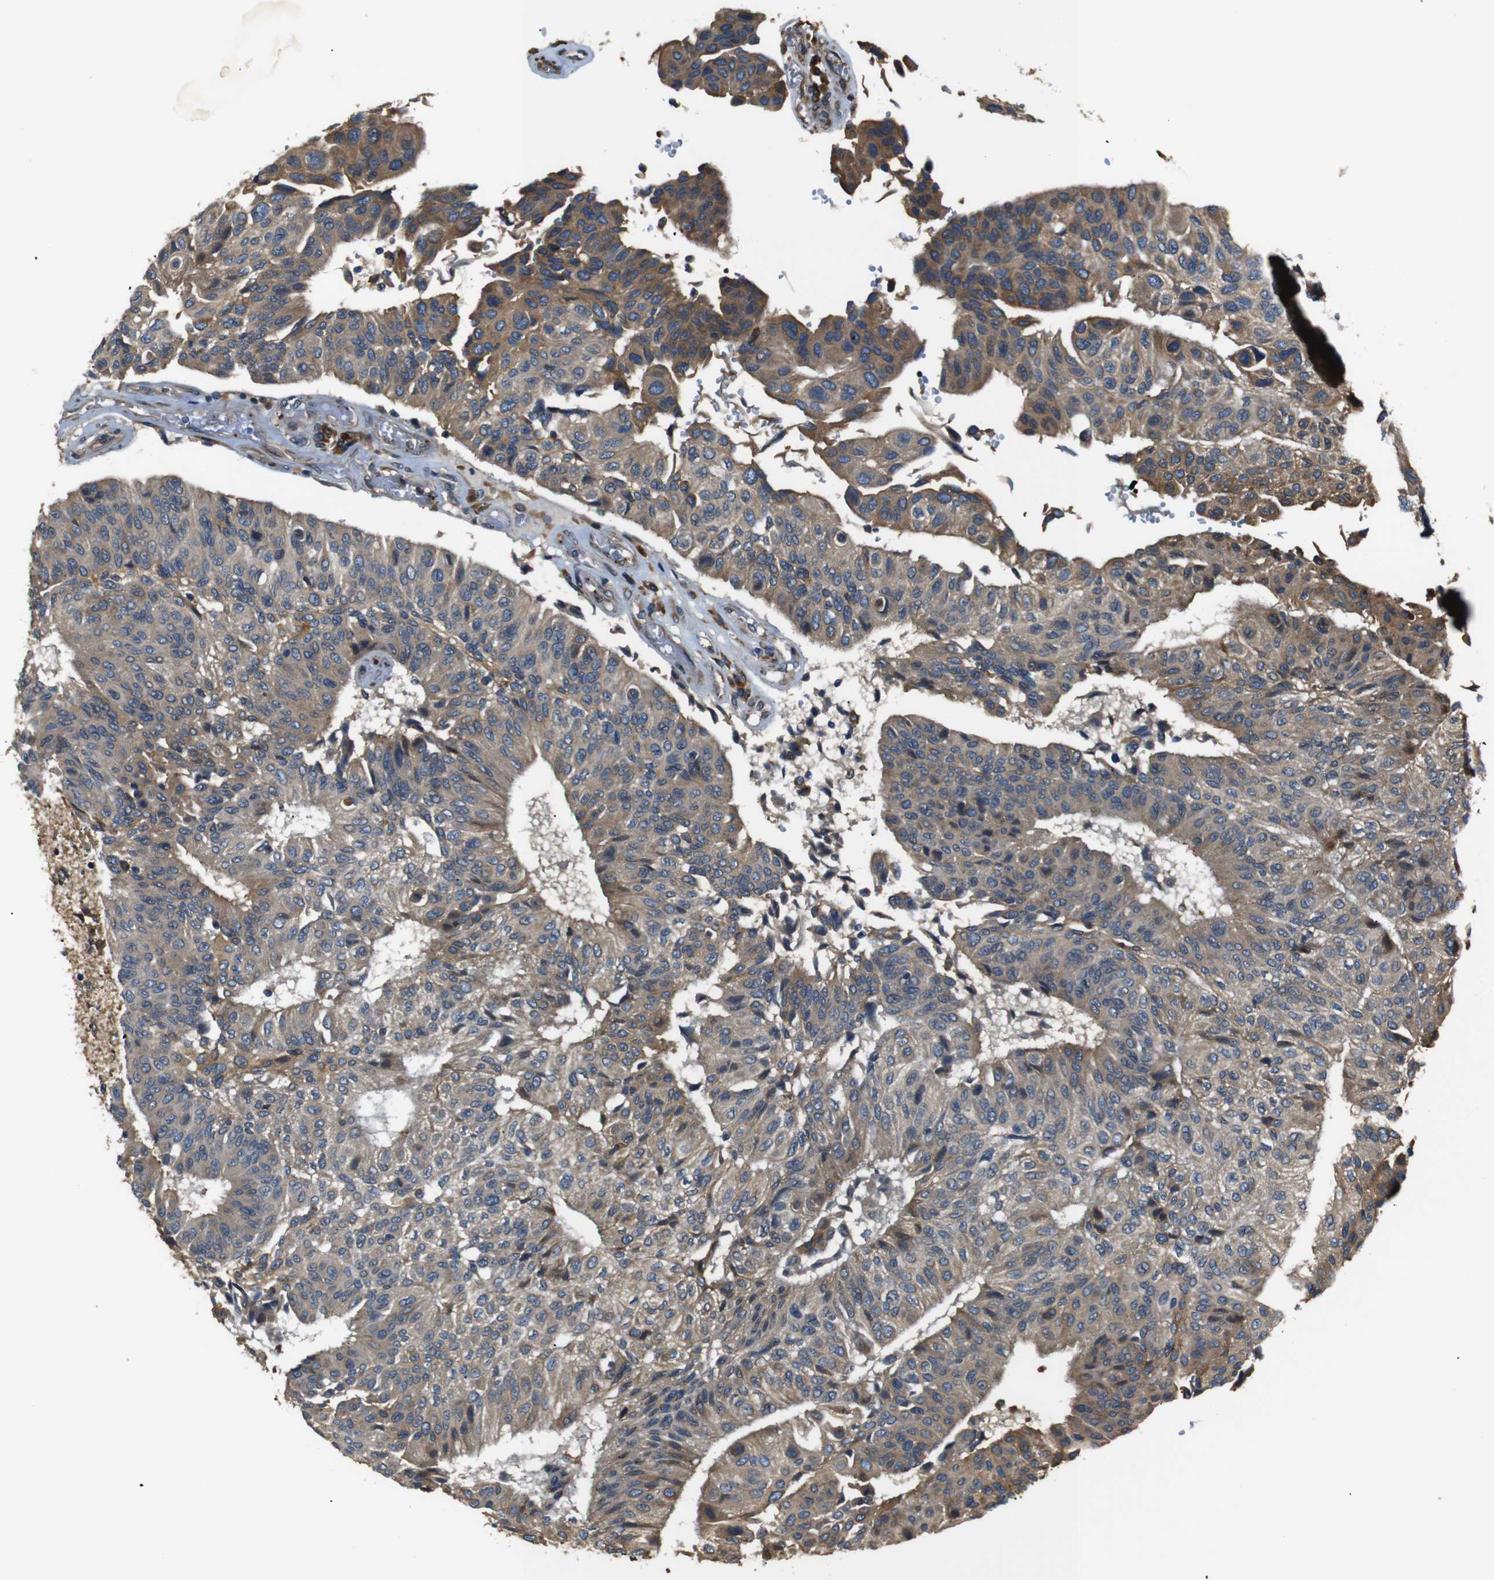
{"staining": {"intensity": "moderate", "quantity": ">75%", "location": "cytoplasmic/membranous"}, "tissue": "urothelial cancer", "cell_type": "Tumor cells", "image_type": "cancer", "snomed": [{"axis": "morphology", "description": "Urothelial carcinoma, High grade"}, {"axis": "topography", "description": "Urinary bladder"}], "caption": "A photomicrograph of urothelial carcinoma (high-grade) stained for a protein demonstrates moderate cytoplasmic/membranous brown staining in tumor cells. The protein of interest is stained brown, and the nuclei are stained in blue (DAB (3,3'-diaminobenzidine) IHC with brightfield microscopy, high magnification).", "gene": "TMED2", "patient": {"sex": "male", "age": 66}}